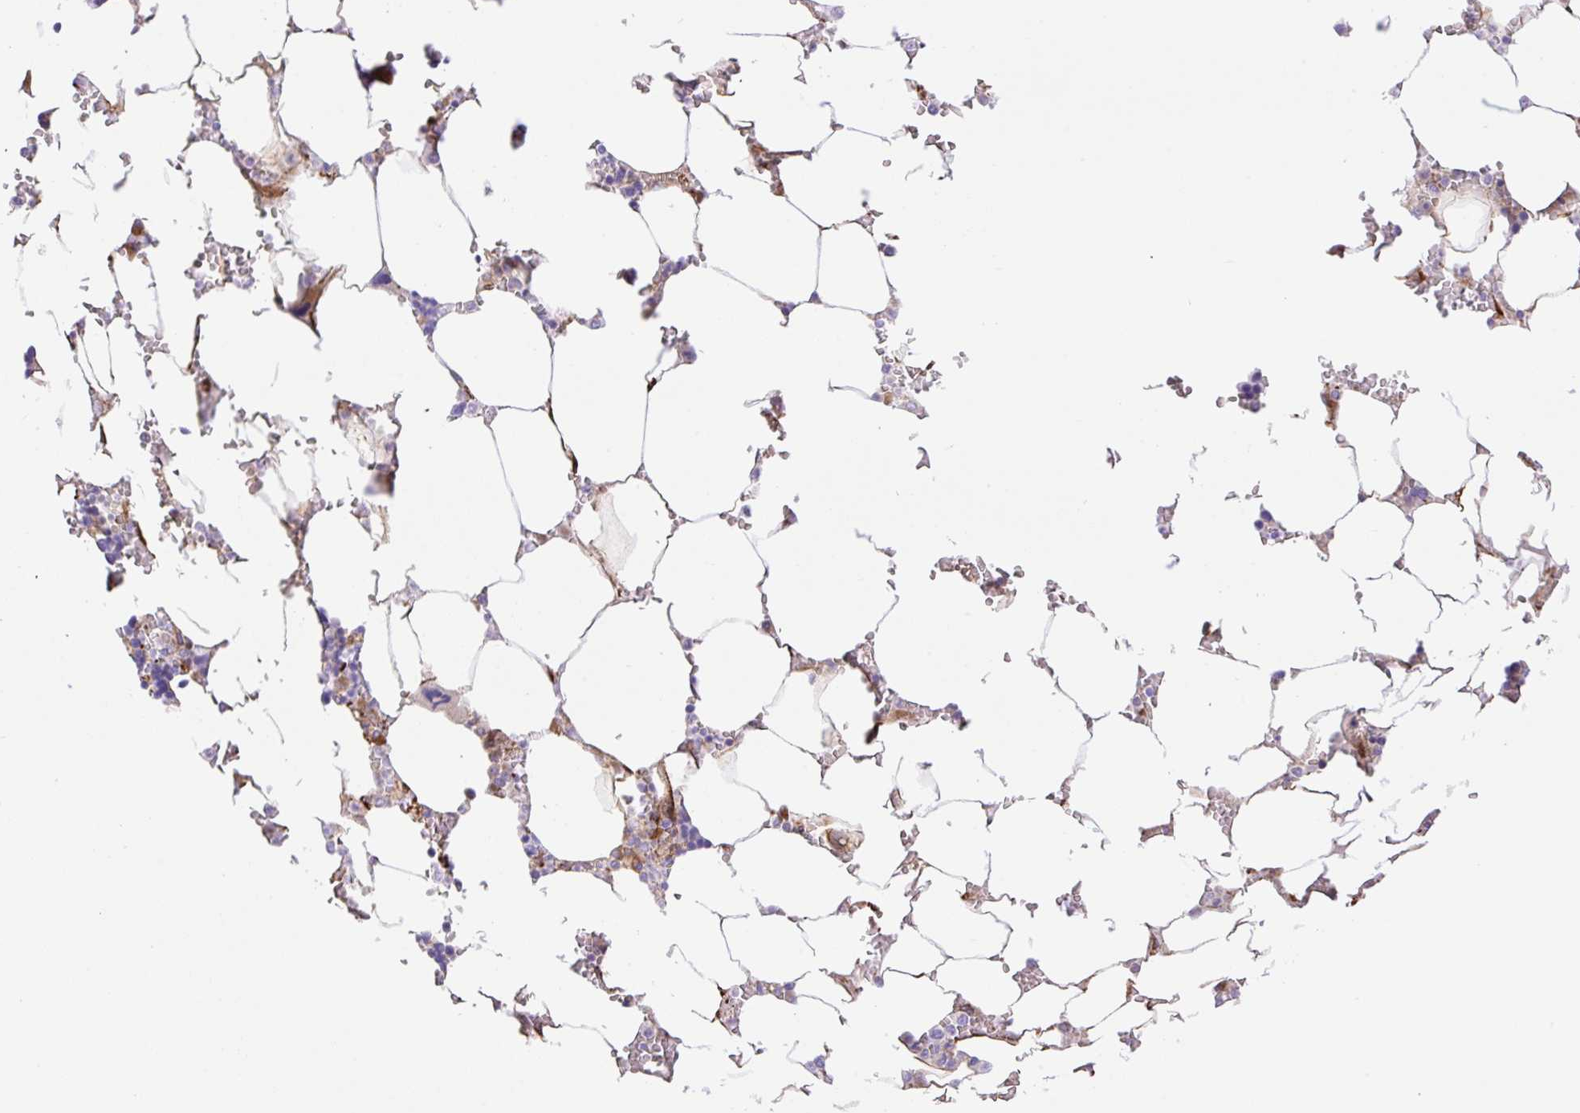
{"staining": {"intensity": "negative", "quantity": "none", "location": "none"}, "tissue": "bone marrow", "cell_type": "Hematopoietic cells", "image_type": "normal", "snomed": [{"axis": "morphology", "description": "Normal tissue, NOS"}, {"axis": "topography", "description": "Bone marrow"}], "caption": "Immunohistochemistry (IHC) histopathology image of benign human bone marrow stained for a protein (brown), which demonstrates no positivity in hematopoietic cells. (DAB immunohistochemistry (IHC) with hematoxylin counter stain).", "gene": "RAB30", "patient": {"sex": "male", "age": 64}}